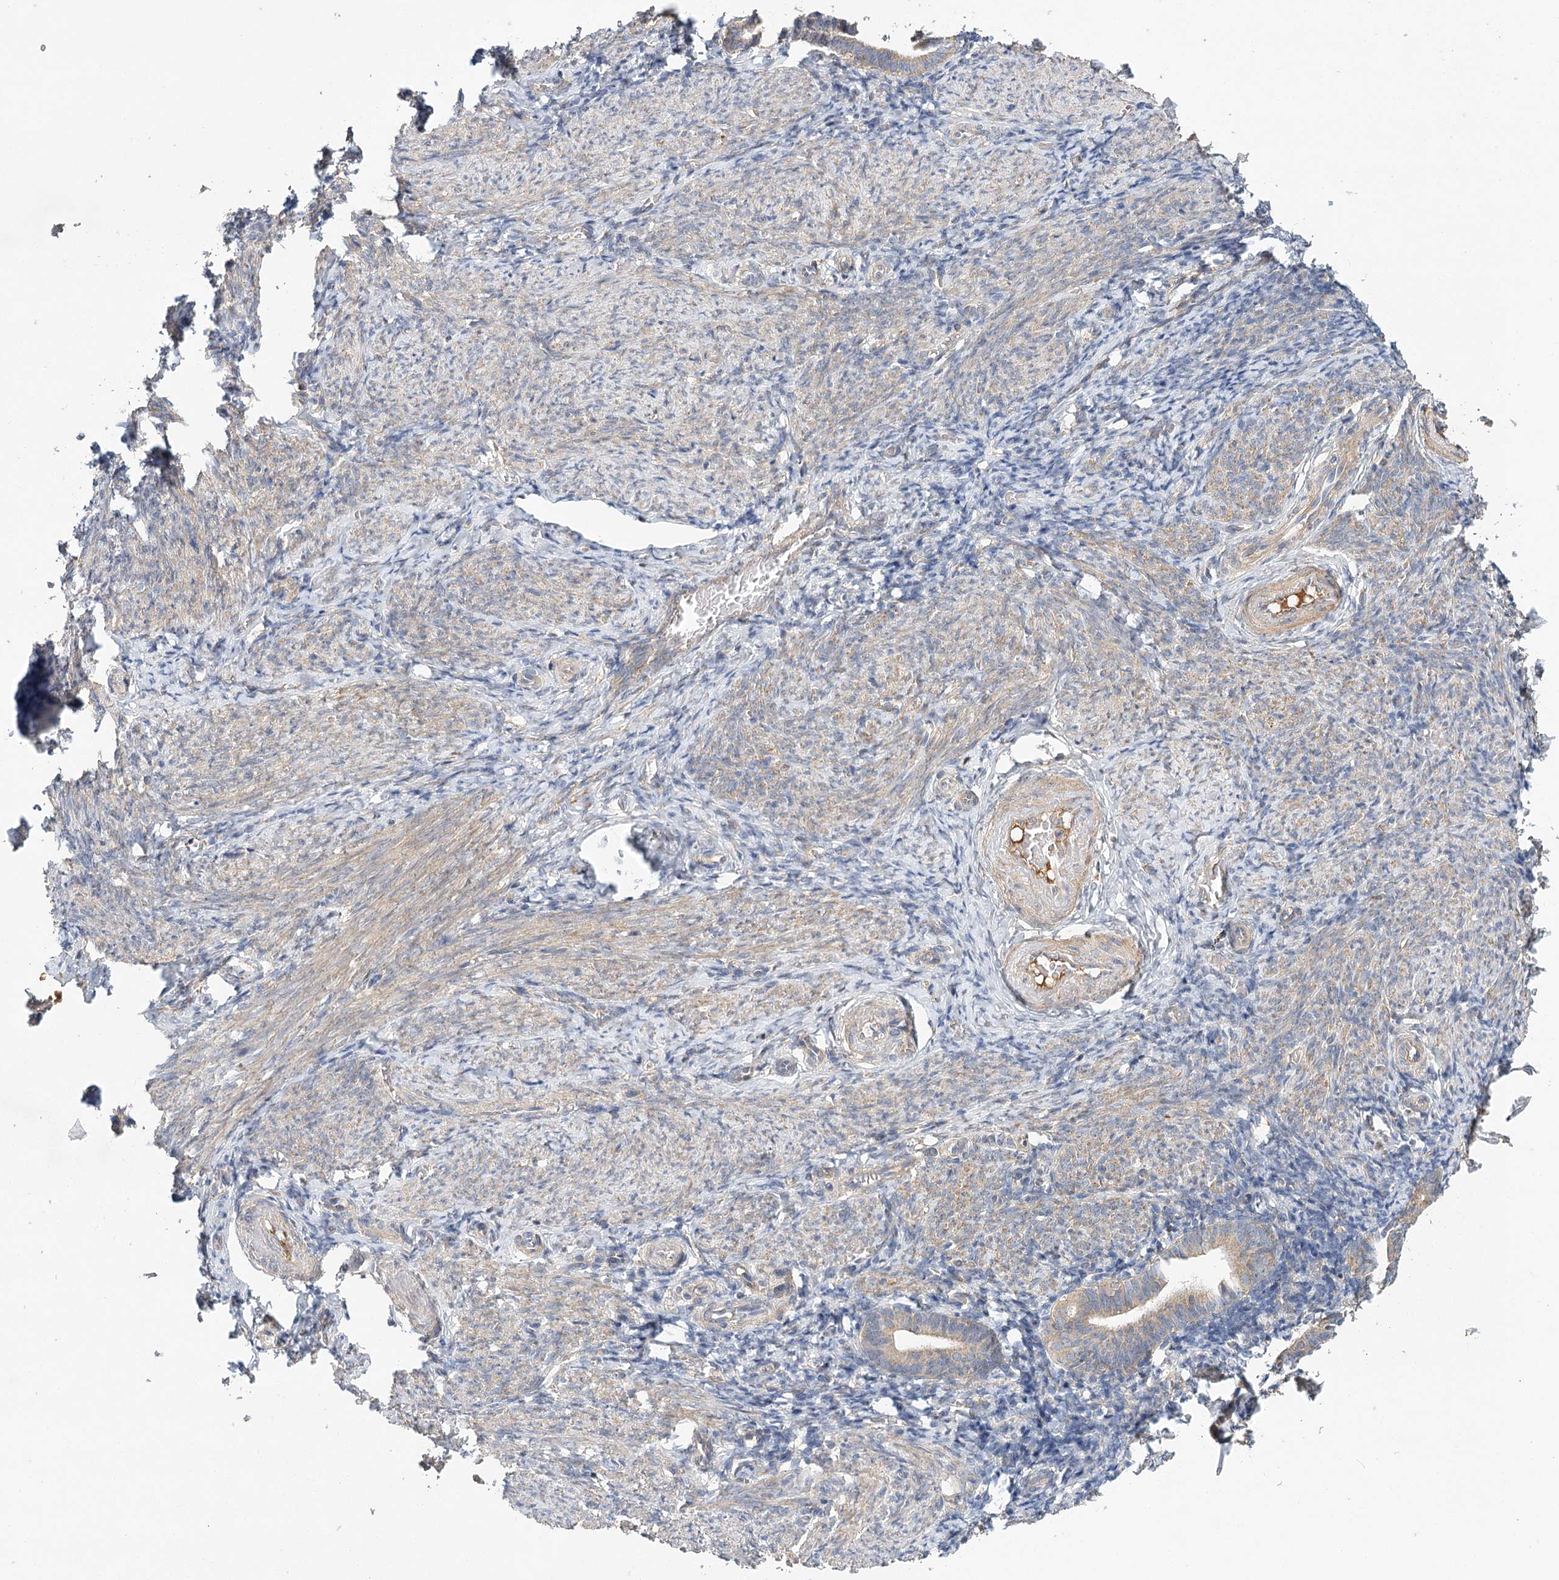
{"staining": {"intensity": "weak", "quantity": "25%-75%", "location": "cytoplasmic/membranous"}, "tissue": "endometrium", "cell_type": "Cells in endometrial stroma", "image_type": "normal", "snomed": [{"axis": "morphology", "description": "Normal tissue, NOS"}, {"axis": "topography", "description": "Endometrium"}], "caption": "This photomicrograph reveals benign endometrium stained with IHC to label a protein in brown. The cytoplasmic/membranous of cells in endometrial stroma show weak positivity for the protein. Nuclei are counter-stained blue.", "gene": "LSS", "patient": {"sex": "female", "age": 51}}